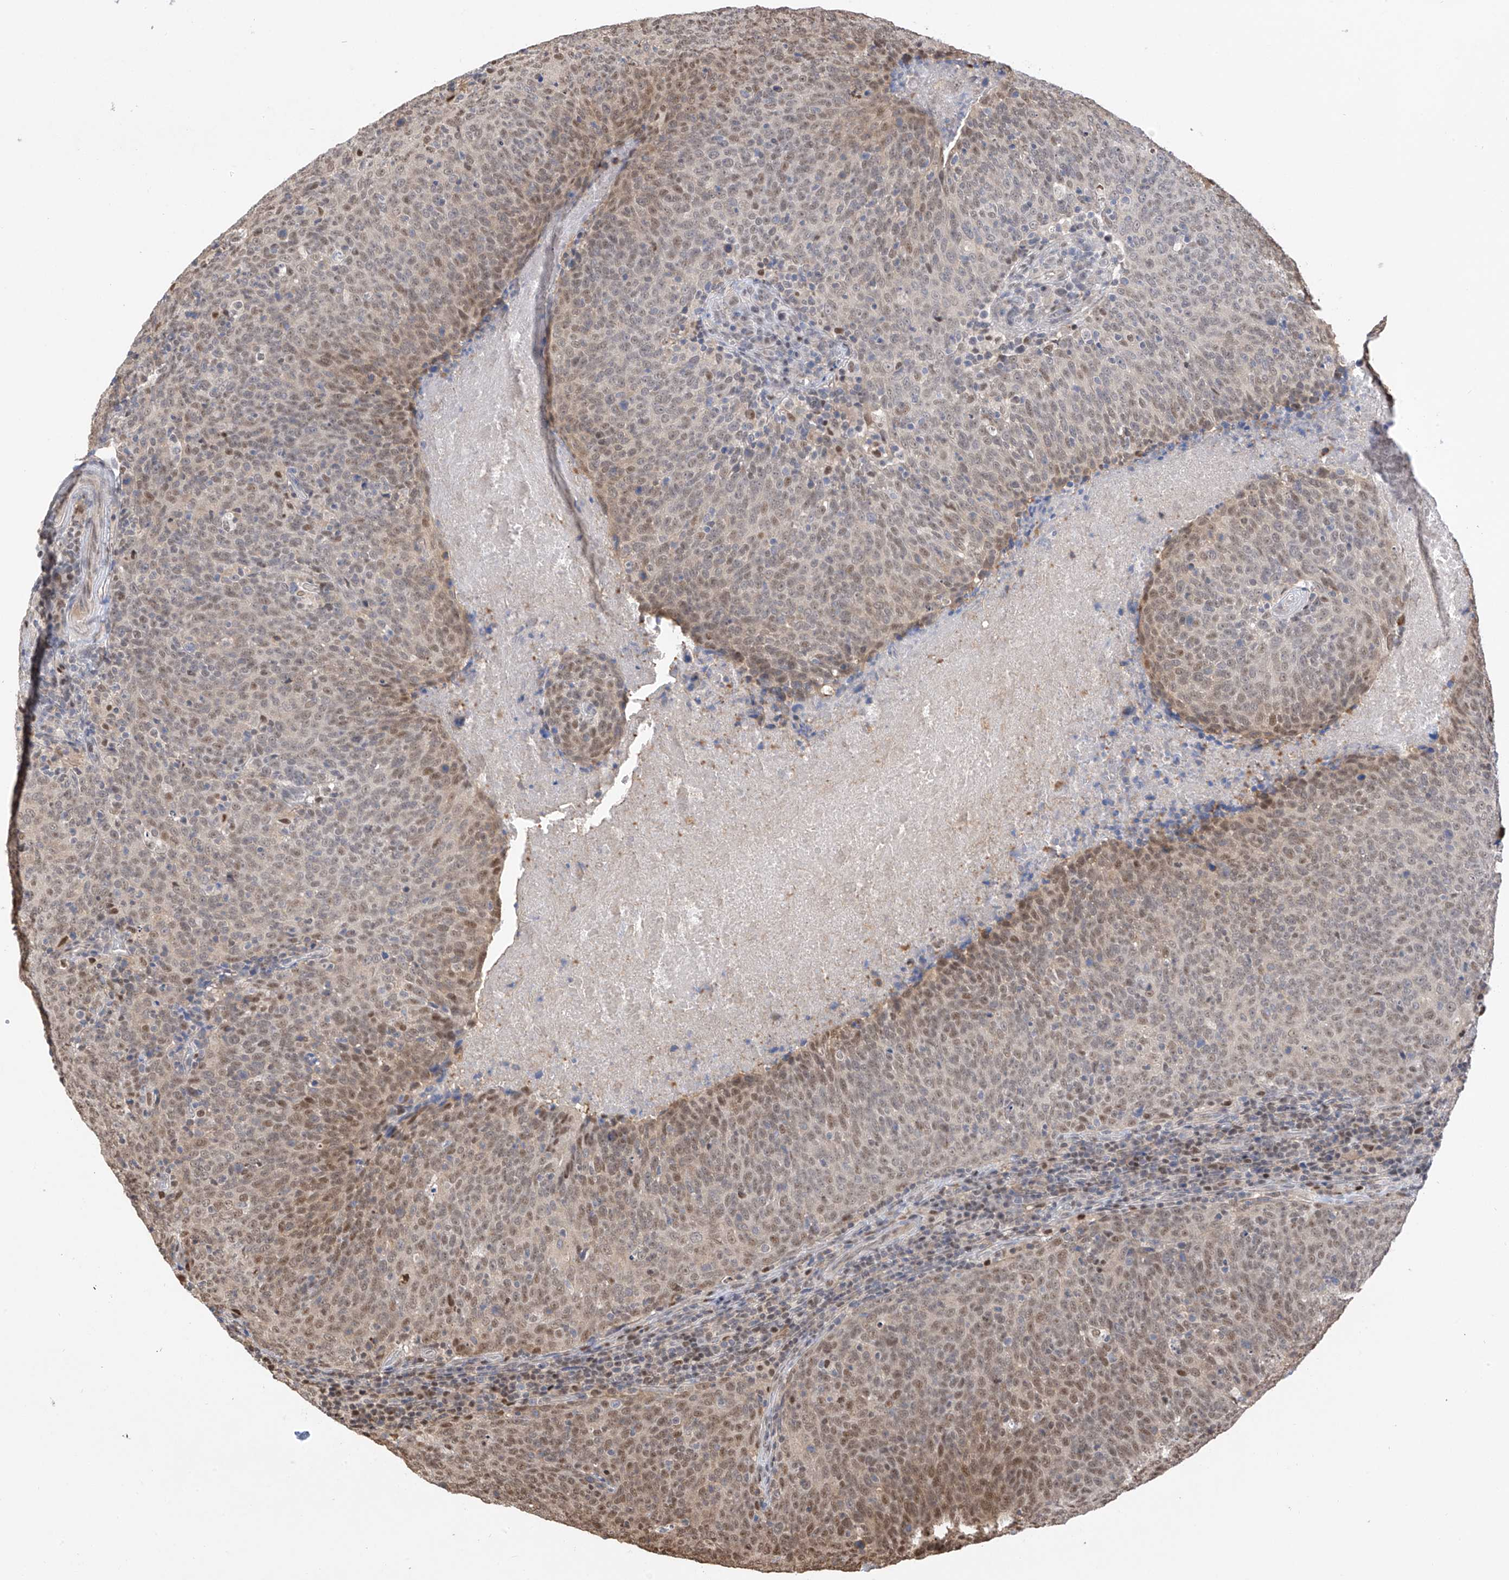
{"staining": {"intensity": "weak", "quantity": "25%-75%", "location": "nuclear"}, "tissue": "head and neck cancer", "cell_type": "Tumor cells", "image_type": "cancer", "snomed": [{"axis": "morphology", "description": "Squamous cell carcinoma, NOS"}, {"axis": "morphology", "description": "Squamous cell carcinoma, metastatic, NOS"}, {"axis": "topography", "description": "Lymph node"}, {"axis": "topography", "description": "Head-Neck"}], "caption": "There is low levels of weak nuclear expression in tumor cells of head and neck cancer (squamous cell carcinoma), as demonstrated by immunohistochemical staining (brown color).", "gene": "PMM1", "patient": {"sex": "male", "age": 62}}